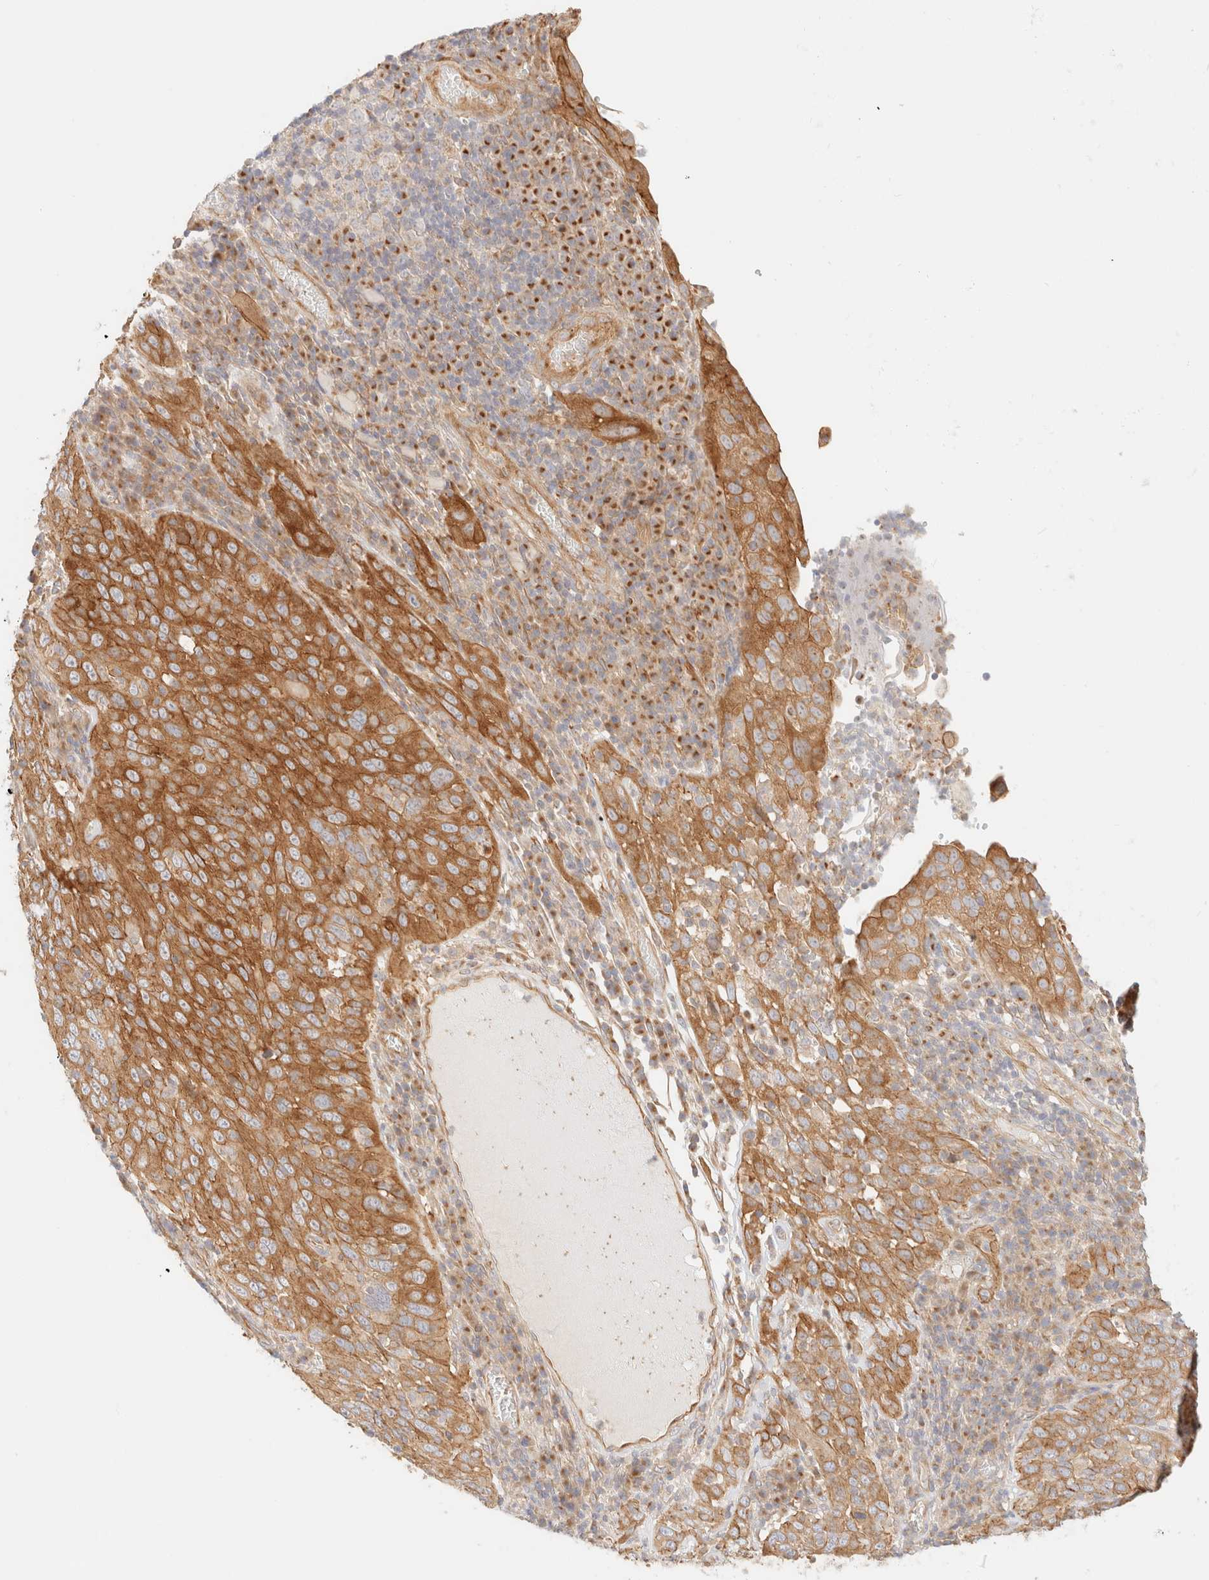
{"staining": {"intensity": "moderate", "quantity": ">75%", "location": "cytoplasmic/membranous"}, "tissue": "cervical cancer", "cell_type": "Tumor cells", "image_type": "cancer", "snomed": [{"axis": "morphology", "description": "Squamous cell carcinoma, NOS"}, {"axis": "topography", "description": "Cervix"}], "caption": "Immunohistochemistry staining of cervical squamous cell carcinoma, which reveals medium levels of moderate cytoplasmic/membranous expression in about >75% of tumor cells indicating moderate cytoplasmic/membranous protein positivity. The staining was performed using DAB (3,3'-diaminobenzidine) (brown) for protein detection and nuclei were counterstained in hematoxylin (blue).", "gene": "MYO10", "patient": {"sex": "female", "age": 46}}